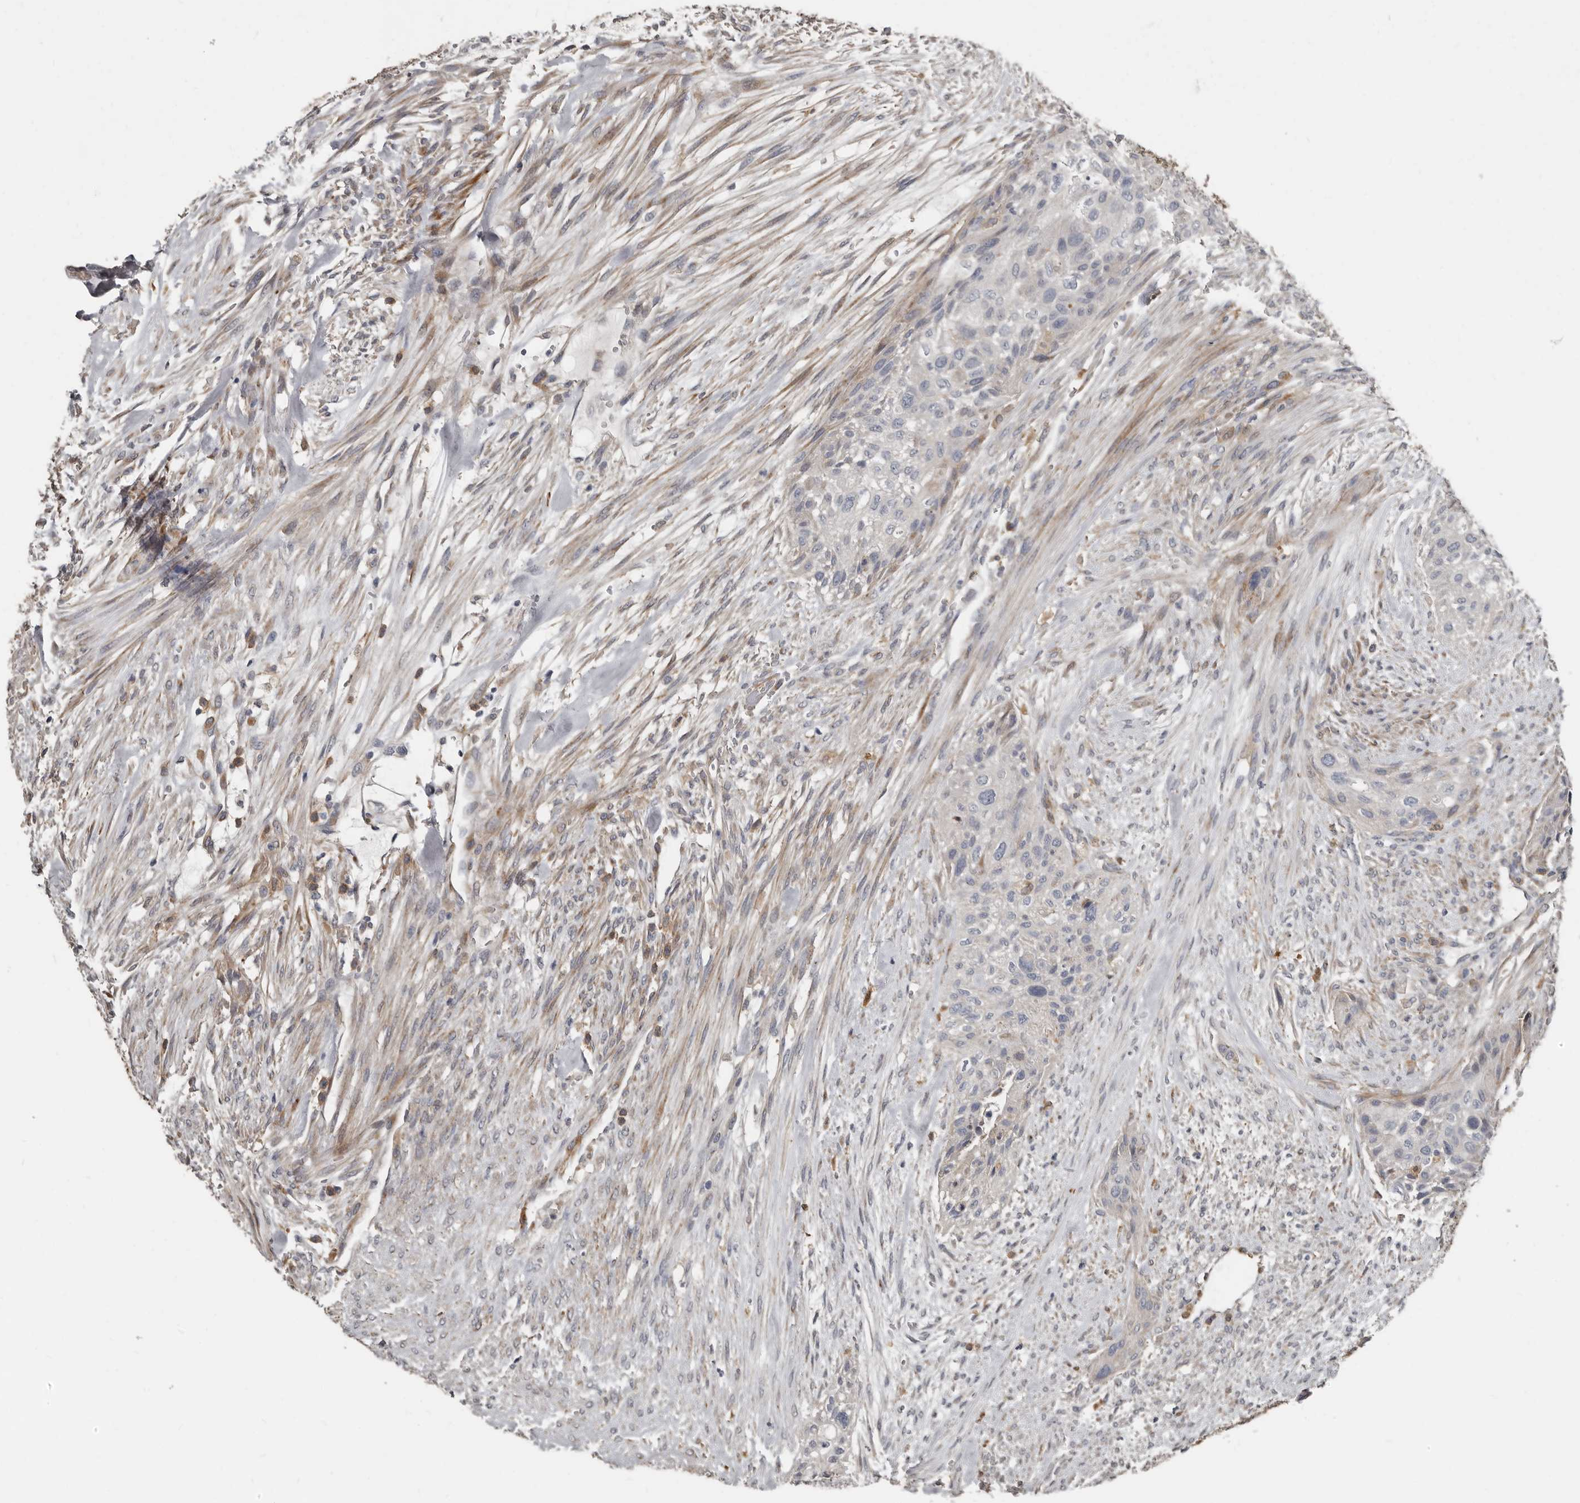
{"staining": {"intensity": "negative", "quantity": "none", "location": "none"}, "tissue": "urothelial cancer", "cell_type": "Tumor cells", "image_type": "cancer", "snomed": [{"axis": "morphology", "description": "Urothelial carcinoma, High grade"}, {"axis": "topography", "description": "Urinary bladder"}], "caption": "Micrograph shows no significant protein positivity in tumor cells of urothelial cancer.", "gene": "KCNJ8", "patient": {"sex": "male", "age": 35}}